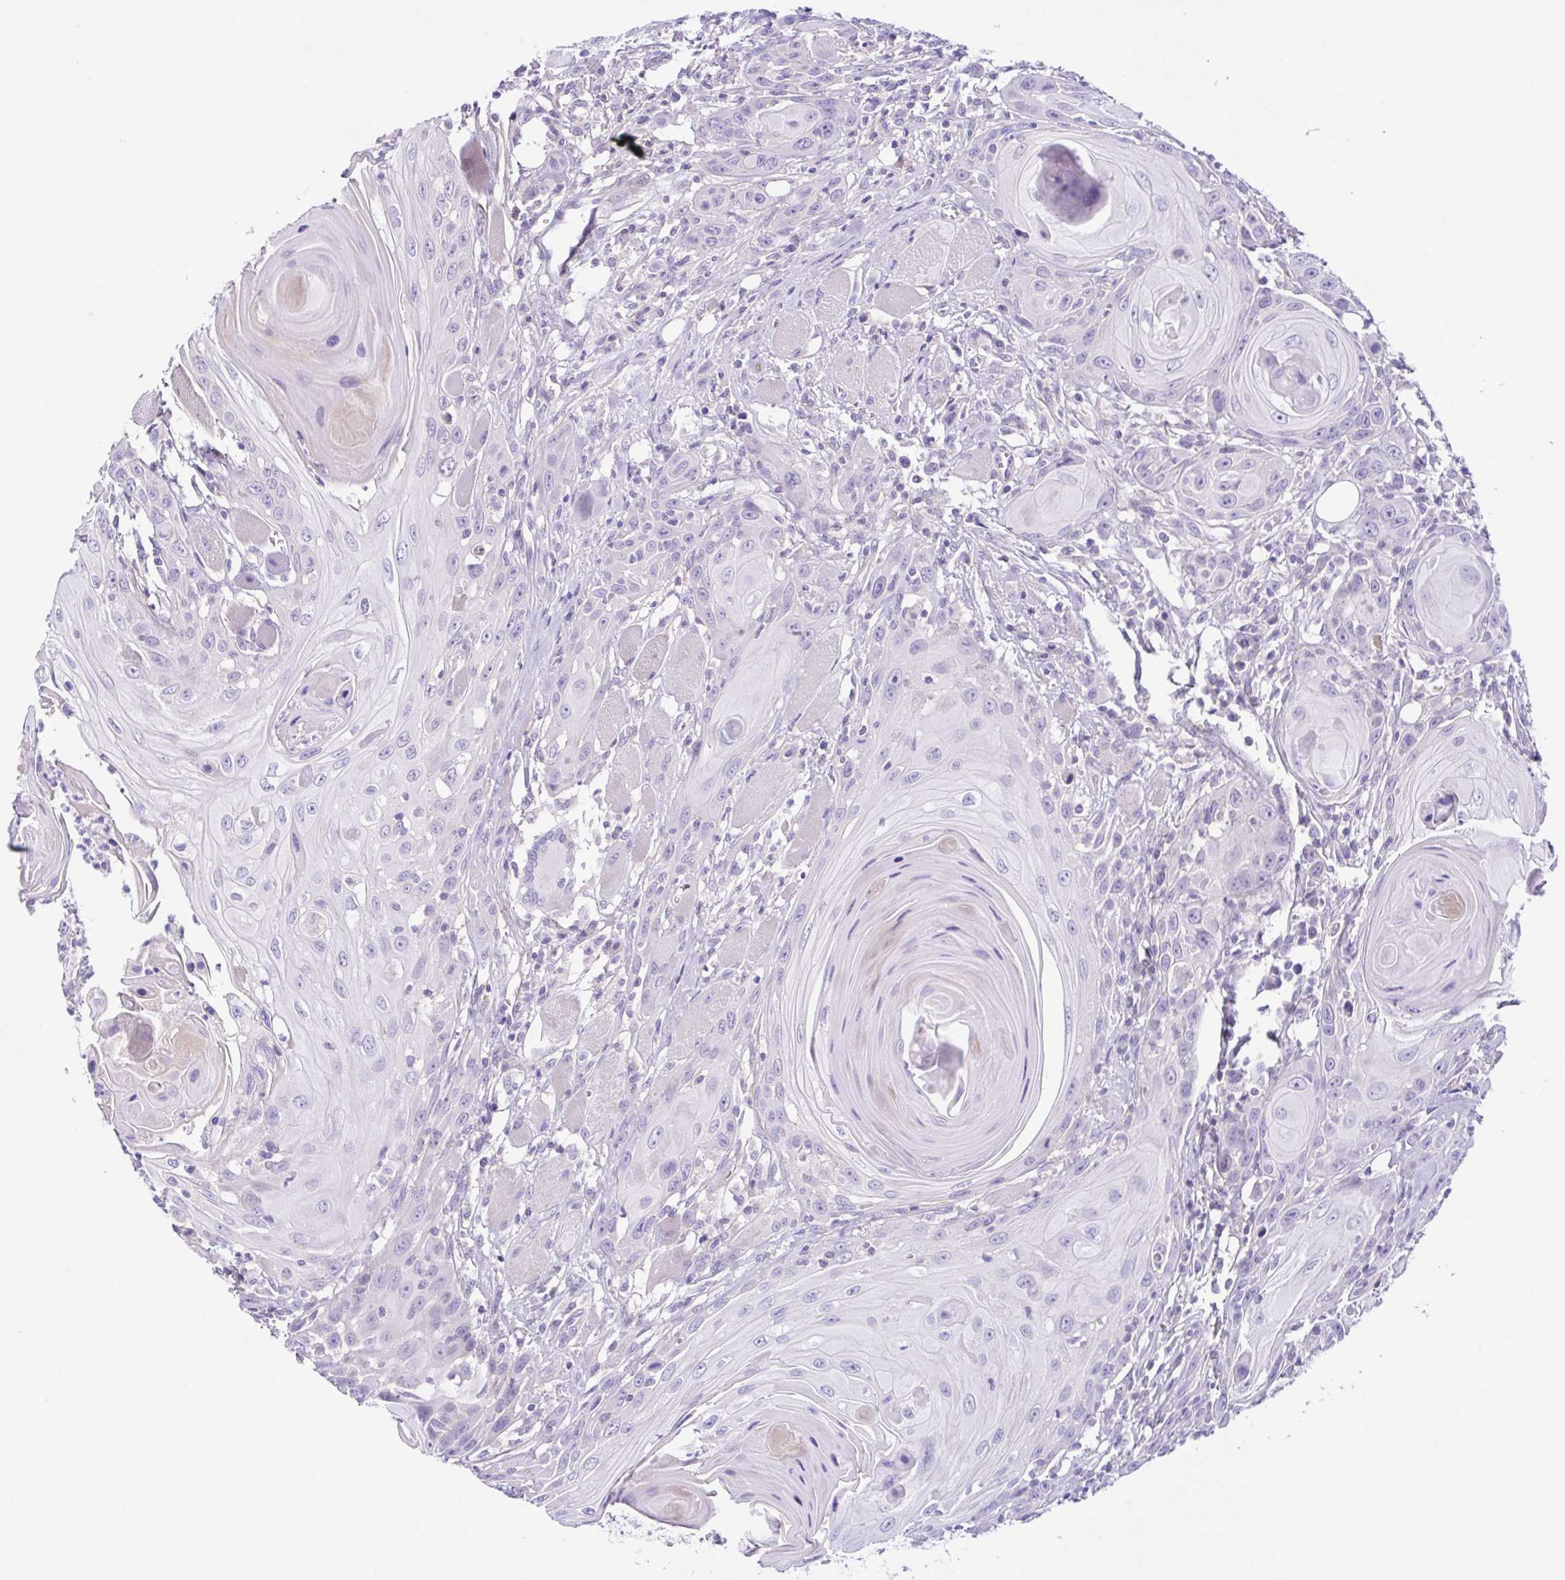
{"staining": {"intensity": "negative", "quantity": "none", "location": "none"}, "tissue": "head and neck cancer", "cell_type": "Tumor cells", "image_type": "cancer", "snomed": [{"axis": "morphology", "description": "Squamous cell carcinoma, NOS"}, {"axis": "topography", "description": "Head-Neck"}], "caption": "The histopathology image demonstrates no staining of tumor cells in squamous cell carcinoma (head and neck).", "gene": "ISM2", "patient": {"sex": "female", "age": 80}}